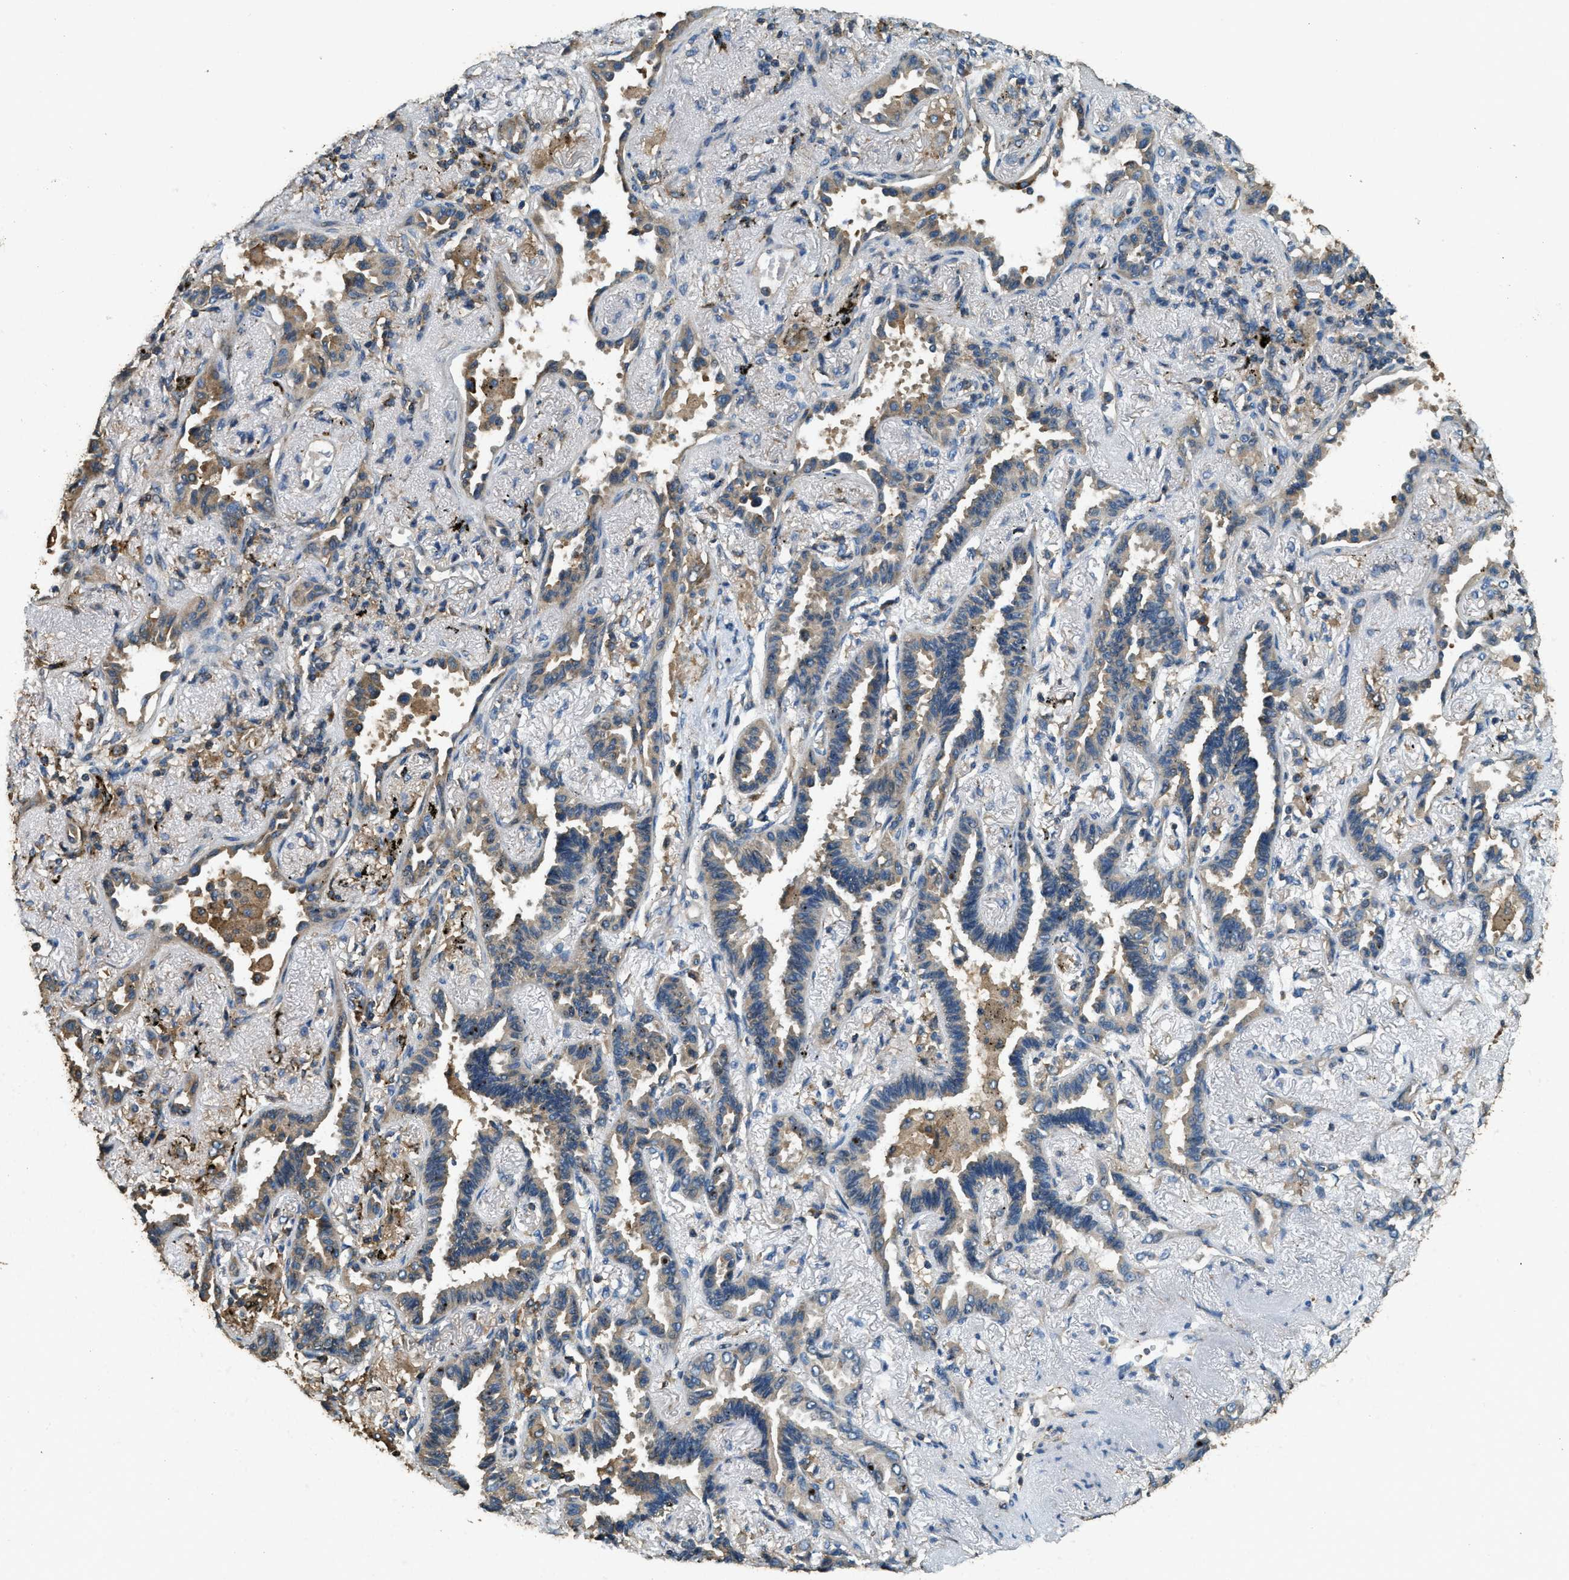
{"staining": {"intensity": "weak", "quantity": "25%-75%", "location": "cytoplasmic/membranous"}, "tissue": "lung cancer", "cell_type": "Tumor cells", "image_type": "cancer", "snomed": [{"axis": "morphology", "description": "Adenocarcinoma, NOS"}, {"axis": "topography", "description": "Lung"}], "caption": "Human lung cancer stained with a protein marker displays weak staining in tumor cells.", "gene": "ERGIC1", "patient": {"sex": "male", "age": 59}}